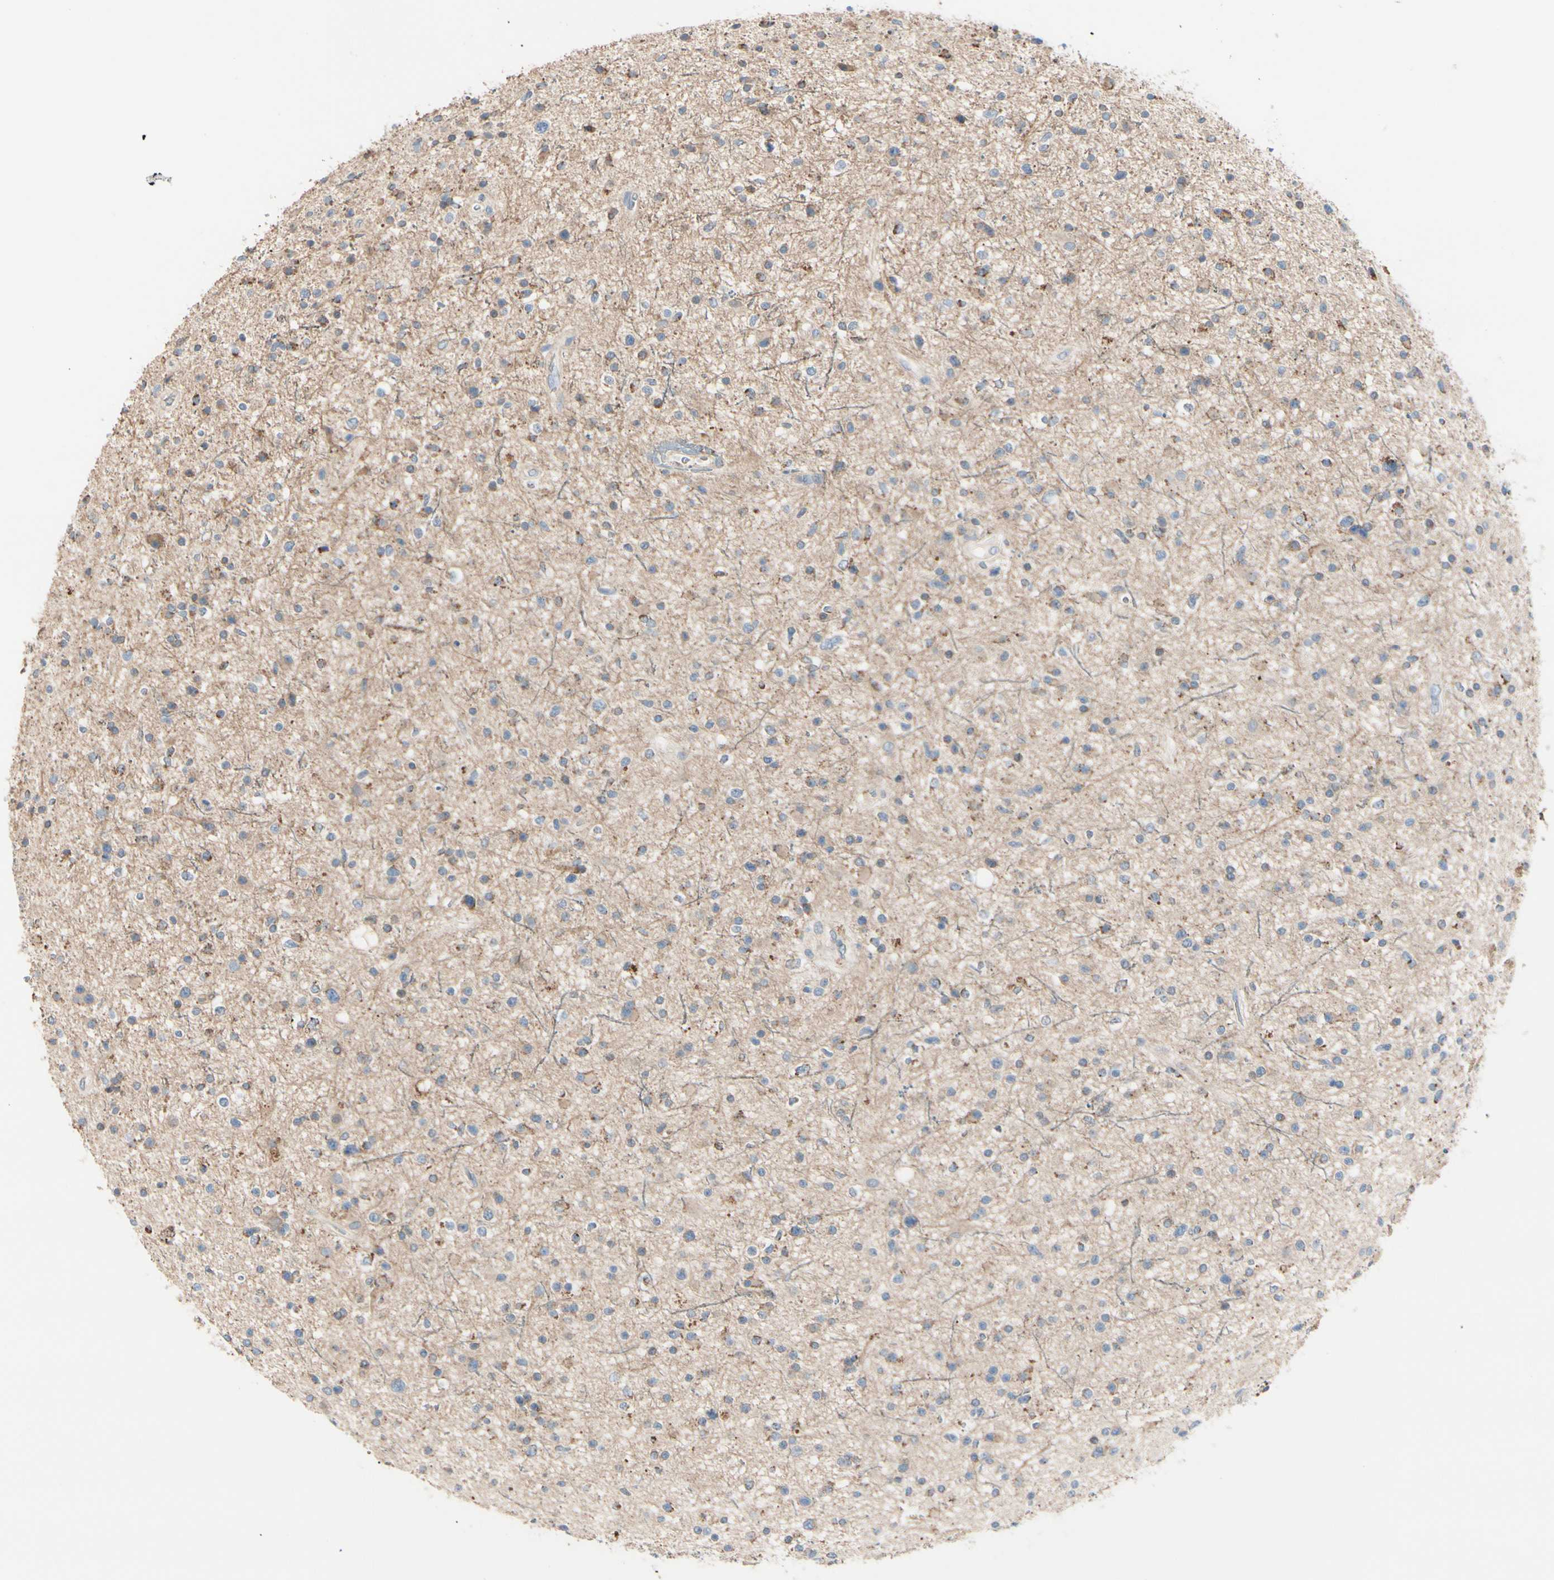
{"staining": {"intensity": "weak", "quantity": ">75%", "location": "cytoplasmic/membranous"}, "tissue": "glioma", "cell_type": "Tumor cells", "image_type": "cancer", "snomed": [{"axis": "morphology", "description": "Glioma, malignant, High grade"}, {"axis": "topography", "description": "Brain"}], "caption": "DAB immunohistochemical staining of high-grade glioma (malignant) displays weak cytoplasmic/membranous protein staining in about >75% of tumor cells.", "gene": "EPHA3", "patient": {"sex": "male", "age": 33}}